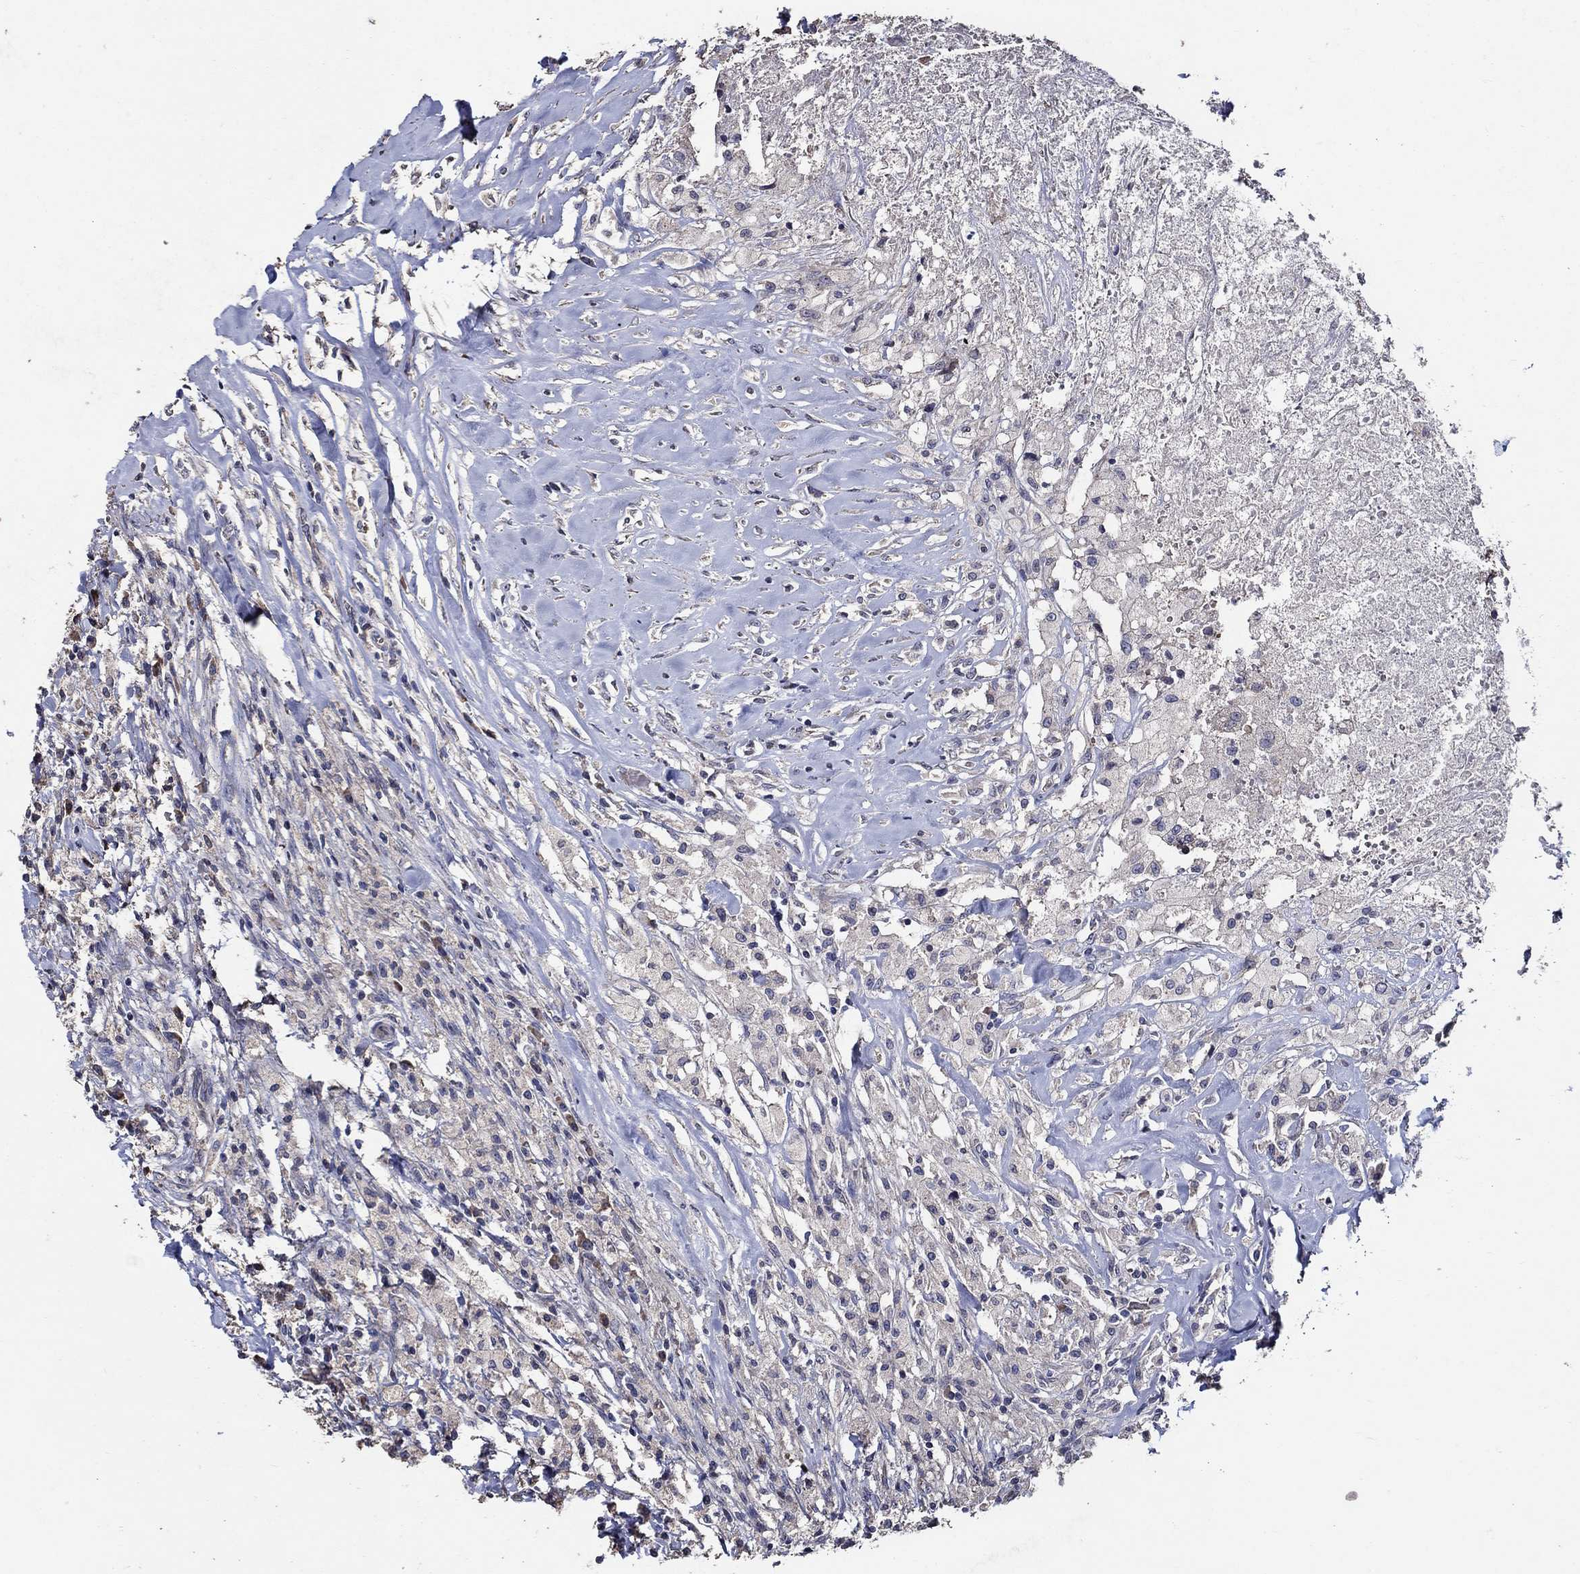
{"staining": {"intensity": "negative", "quantity": "none", "location": "none"}, "tissue": "testis cancer", "cell_type": "Tumor cells", "image_type": "cancer", "snomed": [{"axis": "morphology", "description": "Necrosis, NOS"}, {"axis": "morphology", "description": "Carcinoma, Embryonal, NOS"}, {"axis": "topography", "description": "Testis"}], "caption": "The immunohistochemistry (IHC) histopathology image has no significant staining in tumor cells of embryonal carcinoma (testis) tissue.", "gene": "HAP1", "patient": {"sex": "male", "age": 19}}